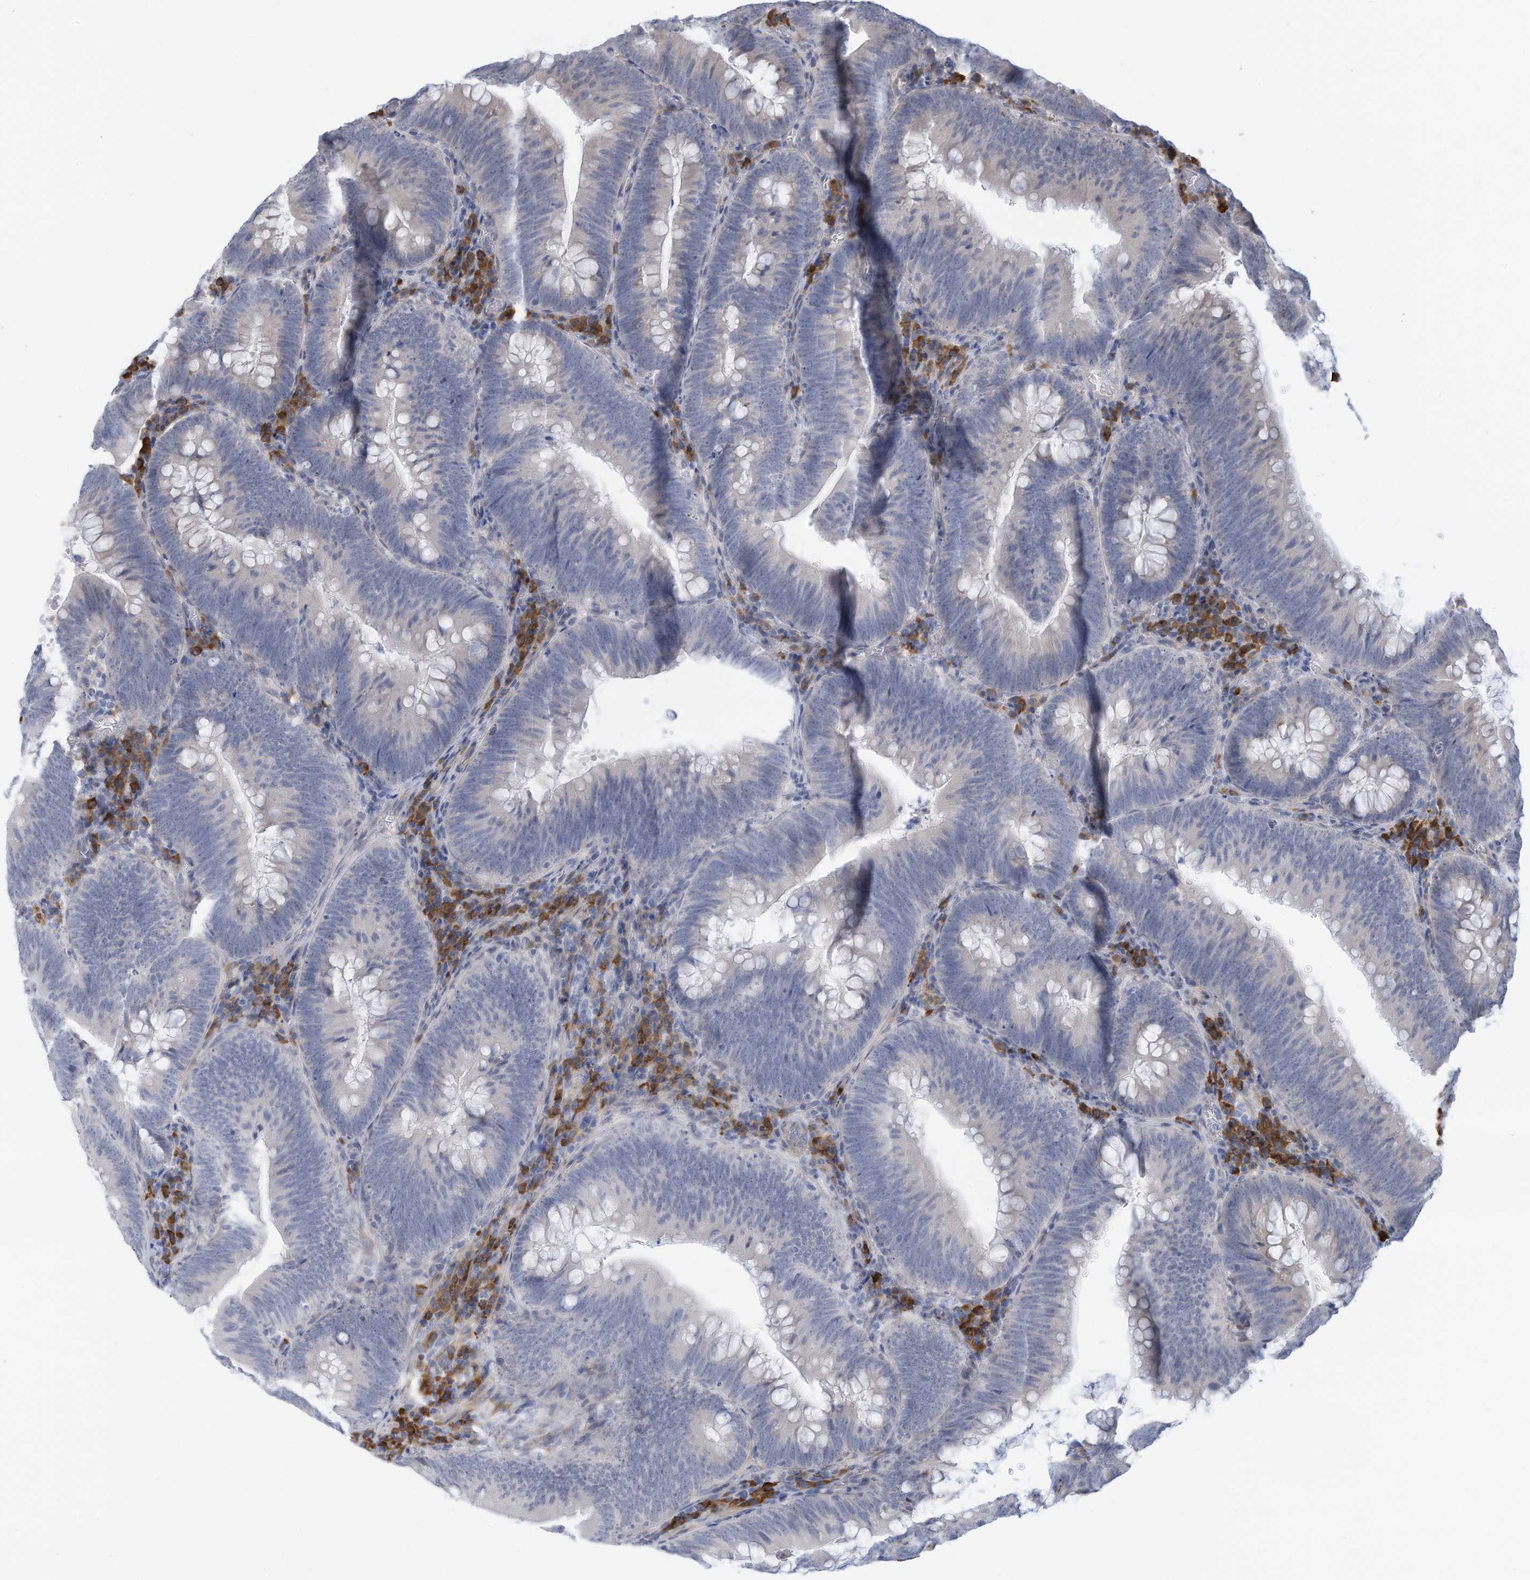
{"staining": {"intensity": "negative", "quantity": "none", "location": "none"}, "tissue": "colorectal cancer", "cell_type": "Tumor cells", "image_type": "cancer", "snomed": [{"axis": "morphology", "description": "Normal tissue, NOS"}, {"axis": "topography", "description": "Colon"}], "caption": "IHC of colorectal cancer demonstrates no staining in tumor cells.", "gene": "ZNF292", "patient": {"sex": "female", "age": 82}}